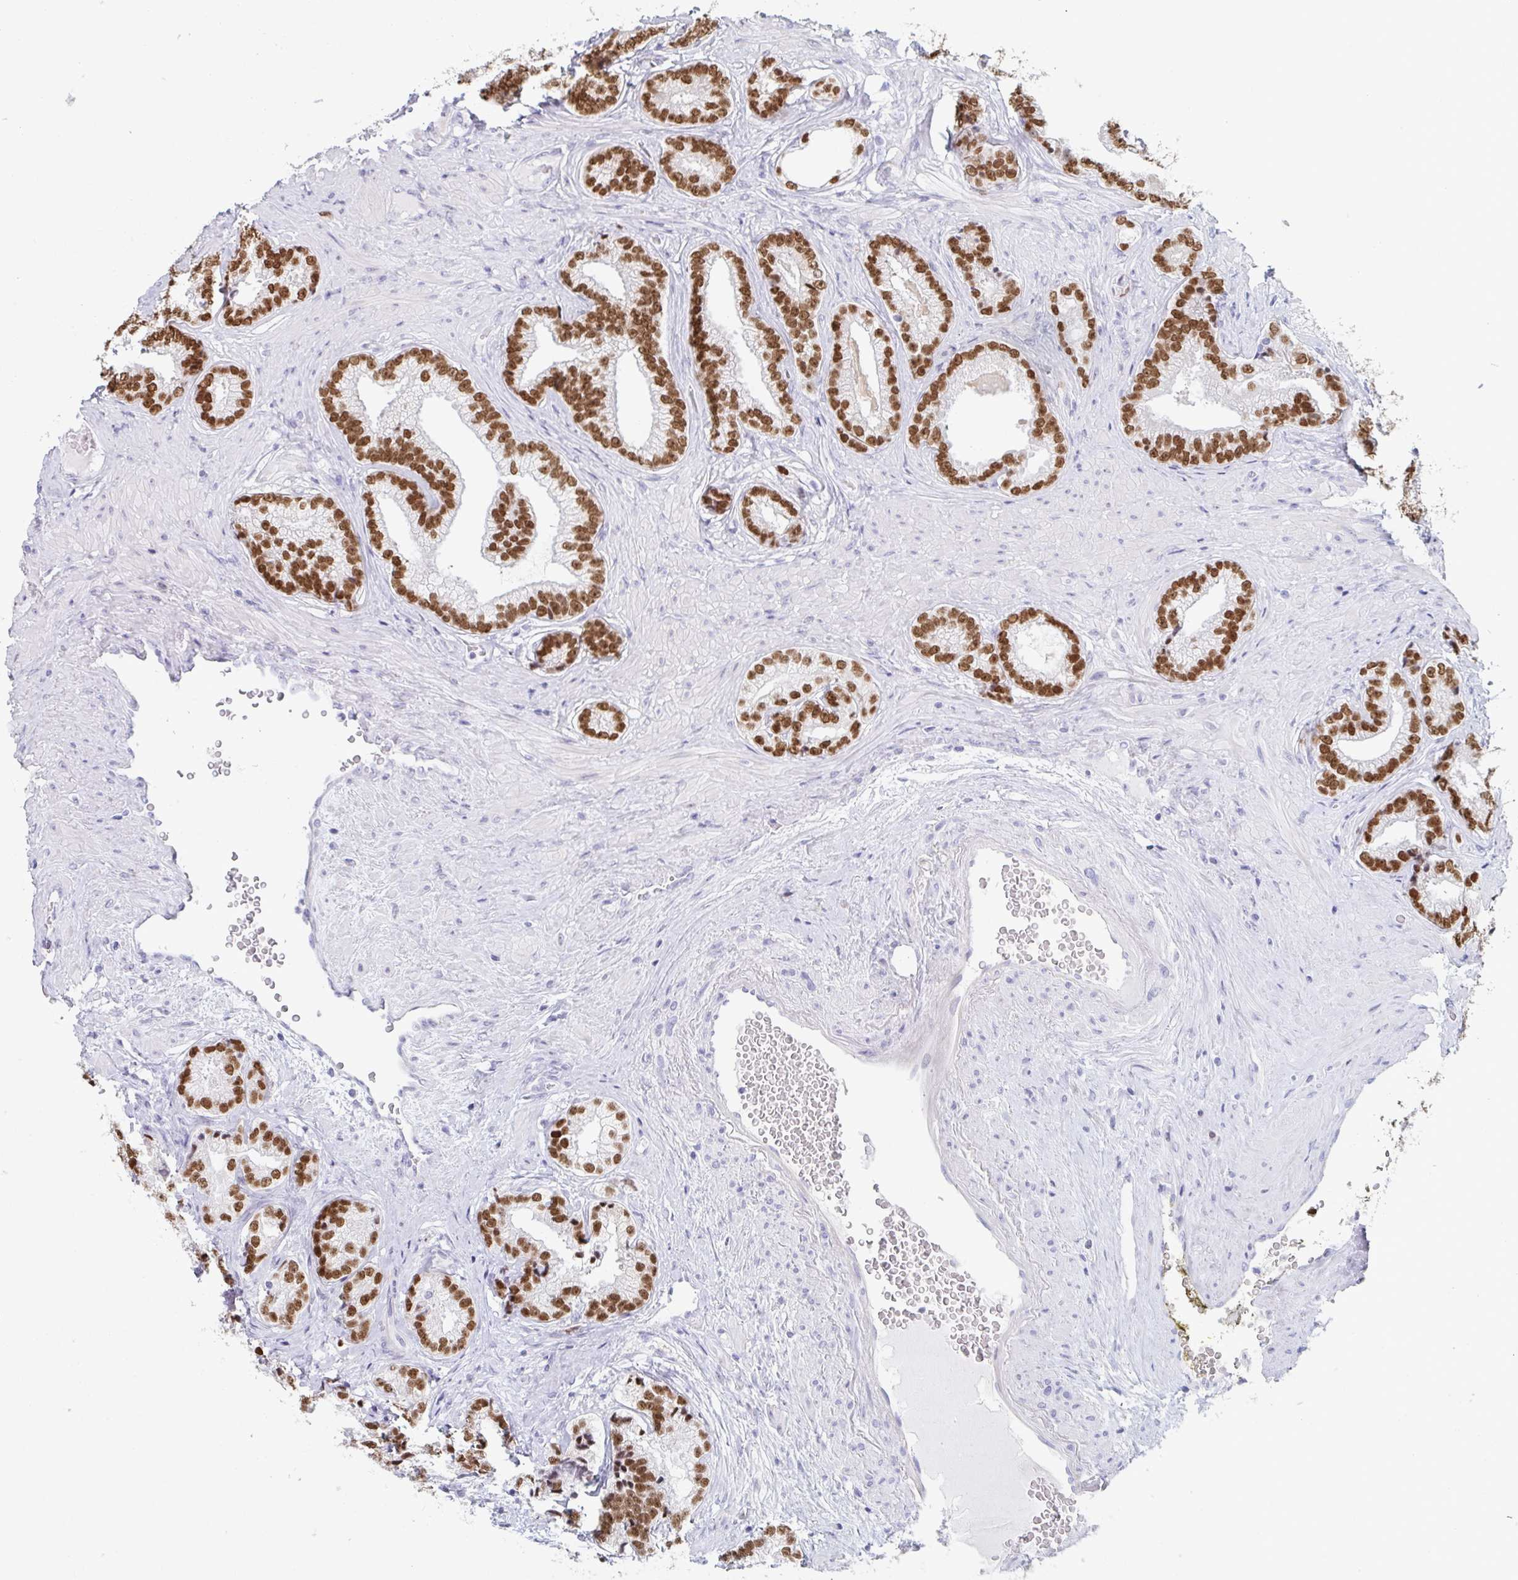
{"staining": {"intensity": "moderate", "quantity": ">75%", "location": "nuclear"}, "tissue": "prostate cancer", "cell_type": "Tumor cells", "image_type": "cancer", "snomed": [{"axis": "morphology", "description": "Adenocarcinoma, Low grade"}, {"axis": "topography", "description": "Prostate"}], "caption": "Immunohistochemistry micrograph of prostate cancer stained for a protein (brown), which demonstrates medium levels of moderate nuclear positivity in approximately >75% of tumor cells.", "gene": "FOXA1", "patient": {"sex": "male", "age": 61}}